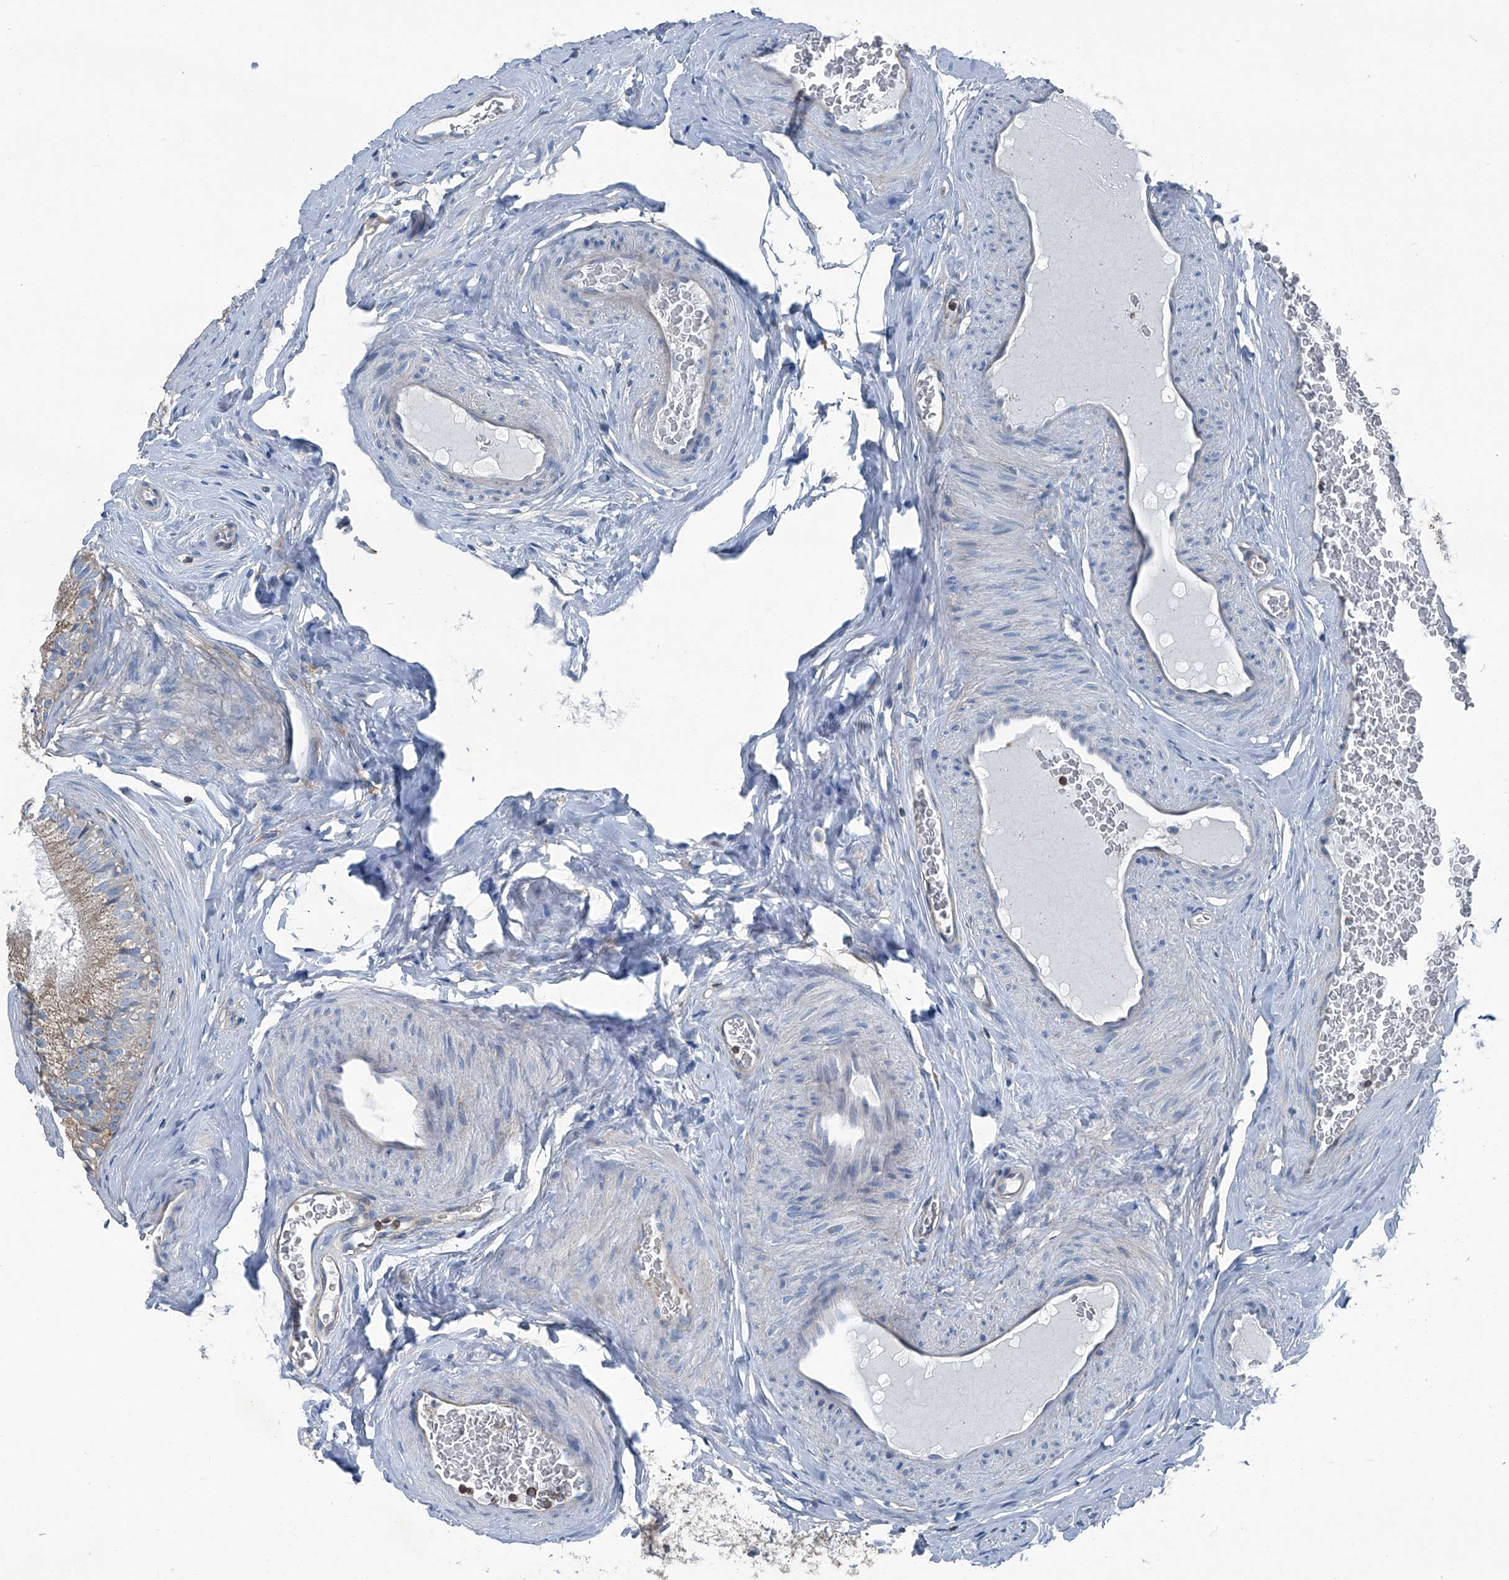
{"staining": {"intensity": "weak", "quantity": "<25%", "location": "cytoplasmic/membranous"}, "tissue": "epididymis", "cell_type": "Glandular cells", "image_type": "normal", "snomed": [{"axis": "morphology", "description": "Normal tissue, NOS"}, {"axis": "topography", "description": "Epididymis"}], "caption": "An immunohistochemistry photomicrograph of benign epididymis is shown. There is no staining in glandular cells of epididymis.", "gene": "SEPTIN7", "patient": {"sex": "male", "age": 29}}